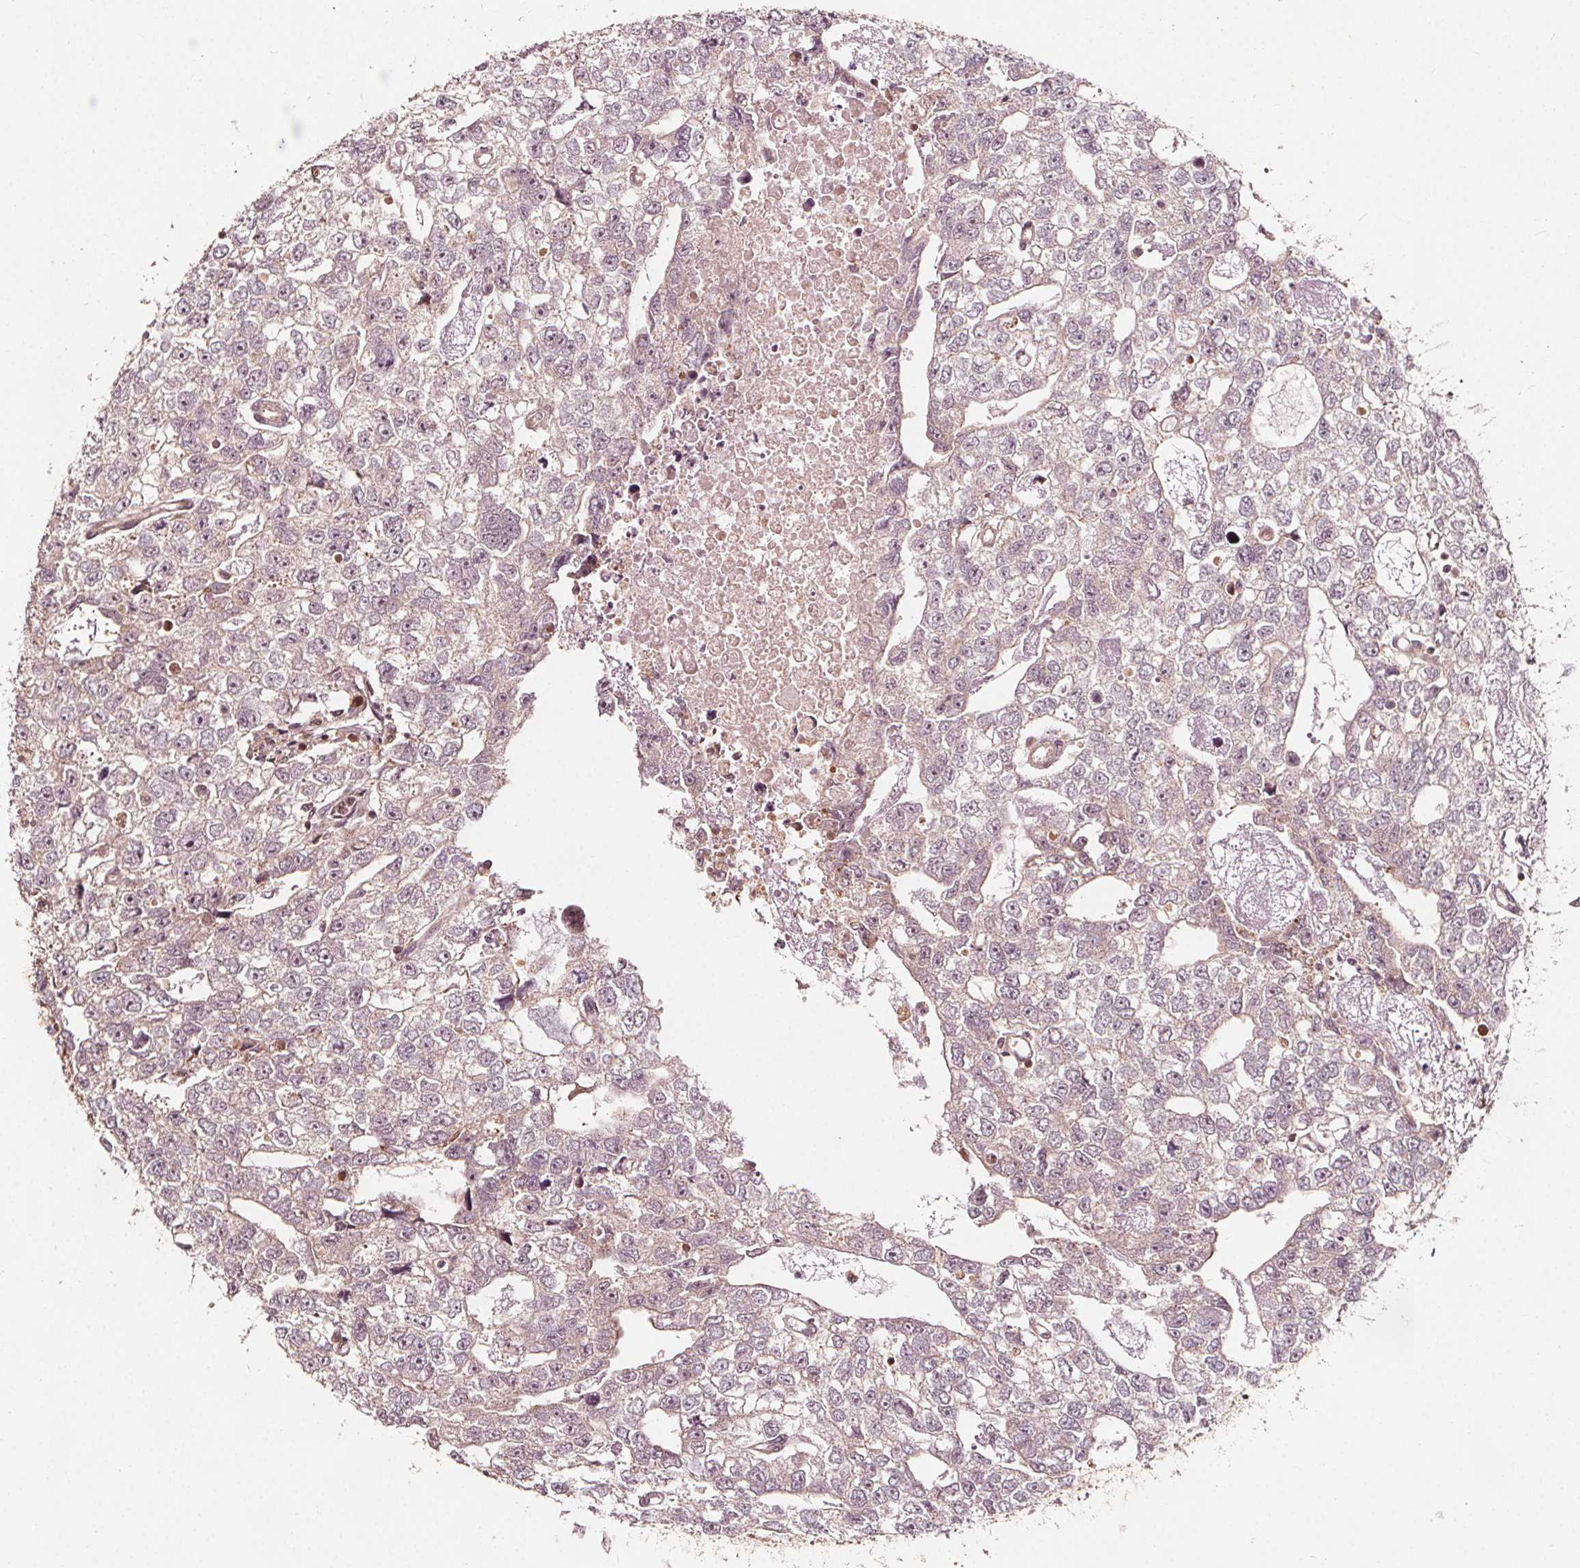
{"staining": {"intensity": "weak", "quantity": "<25%", "location": "cytoplasmic/membranous"}, "tissue": "testis cancer", "cell_type": "Tumor cells", "image_type": "cancer", "snomed": [{"axis": "morphology", "description": "Carcinoma, Embryonal, NOS"}, {"axis": "morphology", "description": "Teratoma, malignant, NOS"}, {"axis": "topography", "description": "Testis"}], "caption": "Tumor cells show no significant expression in testis embryonal carcinoma.", "gene": "AIP", "patient": {"sex": "male", "age": 44}}